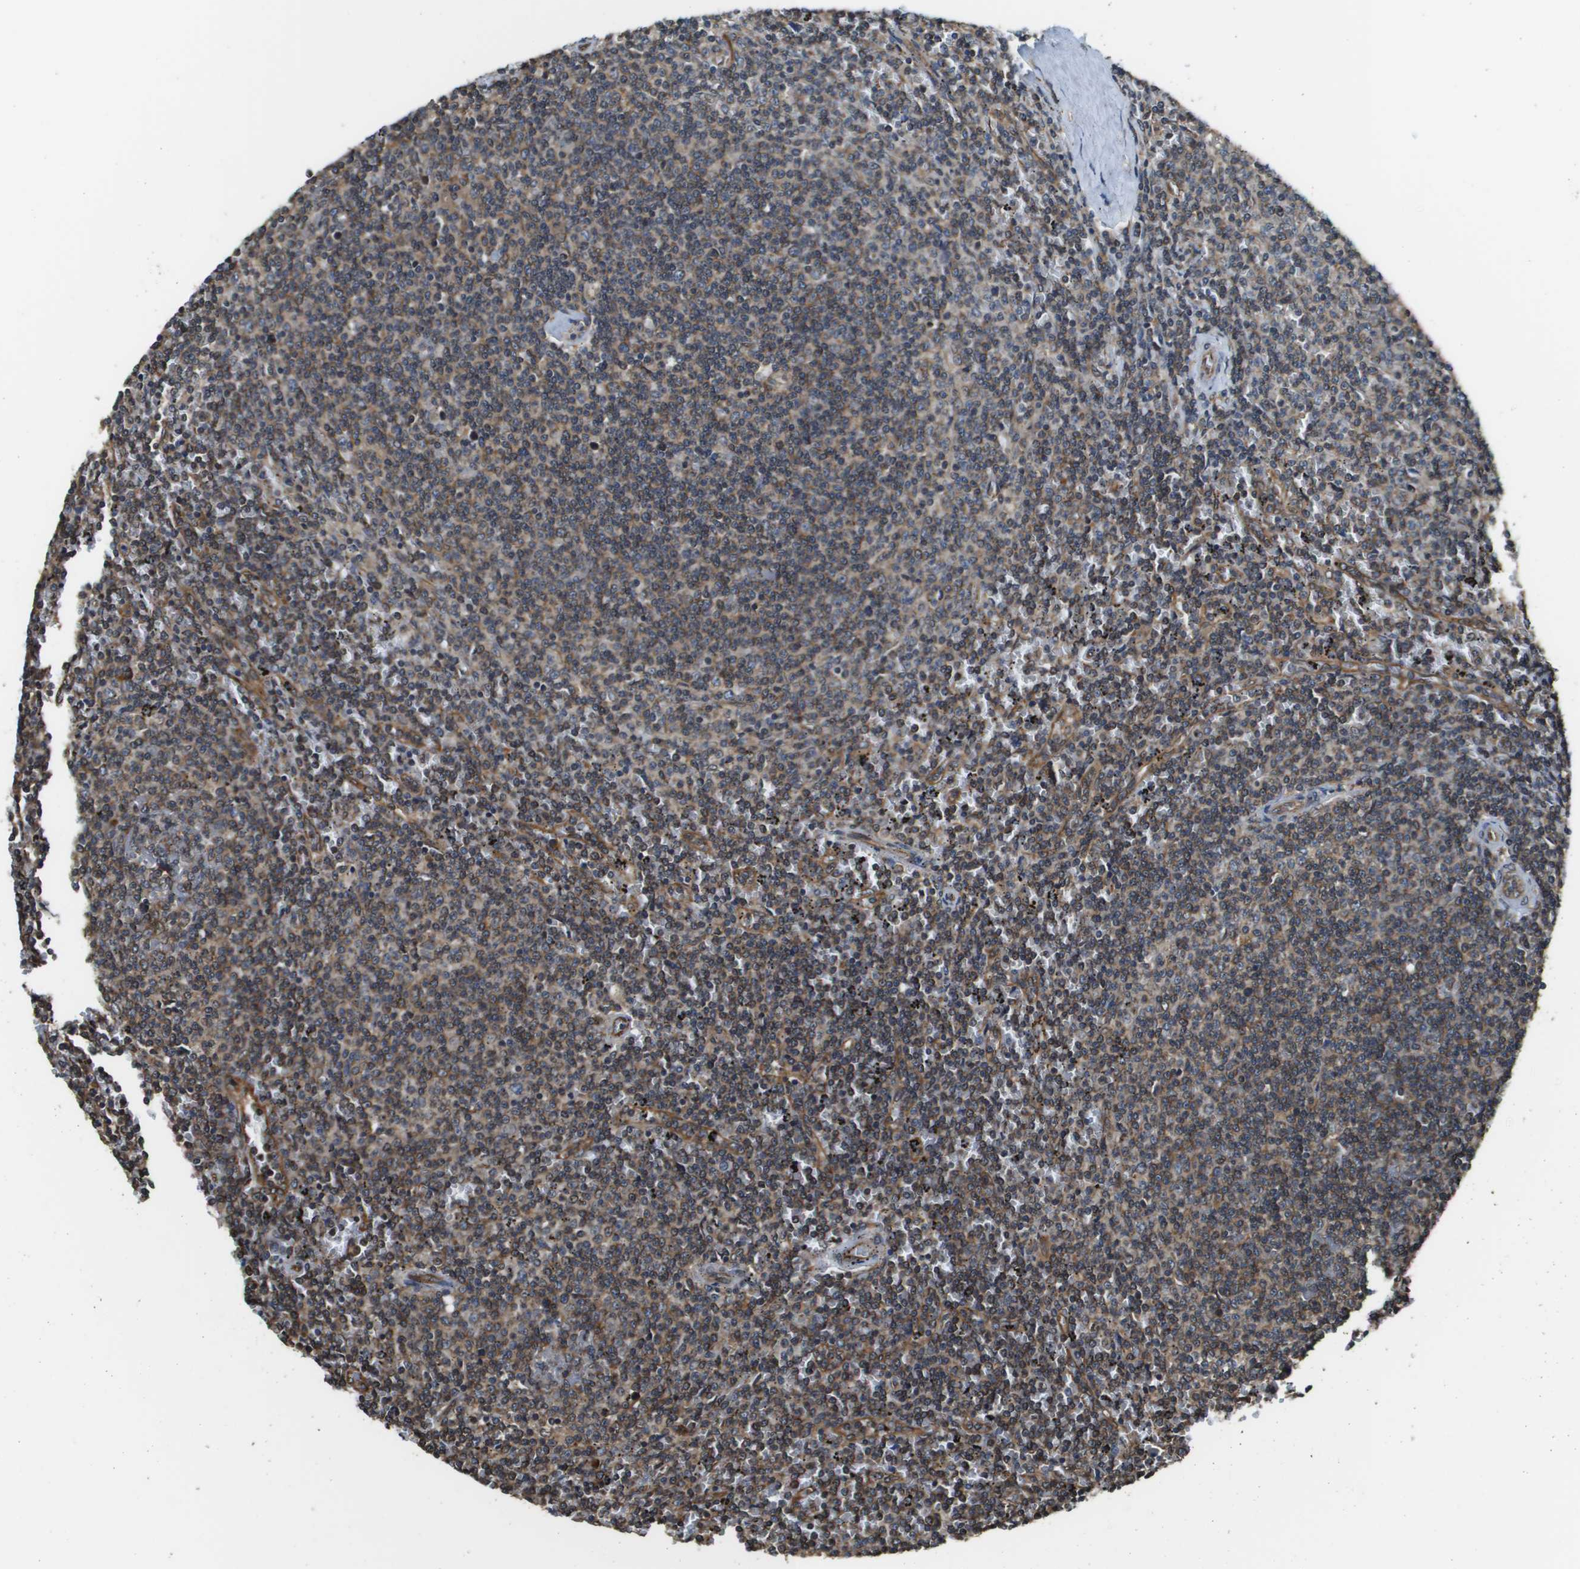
{"staining": {"intensity": "moderate", "quantity": "25%-75%", "location": "cytoplasmic/membranous"}, "tissue": "lymphoma", "cell_type": "Tumor cells", "image_type": "cancer", "snomed": [{"axis": "morphology", "description": "Malignant lymphoma, non-Hodgkin's type, Low grade"}, {"axis": "topography", "description": "Spleen"}], "caption": "Immunohistochemical staining of lymphoma shows medium levels of moderate cytoplasmic/membranous protein staining in about 25%-75% of tumor cells.", "gene": "SEC62", "patient": {"sex": "female", "age": 50}}